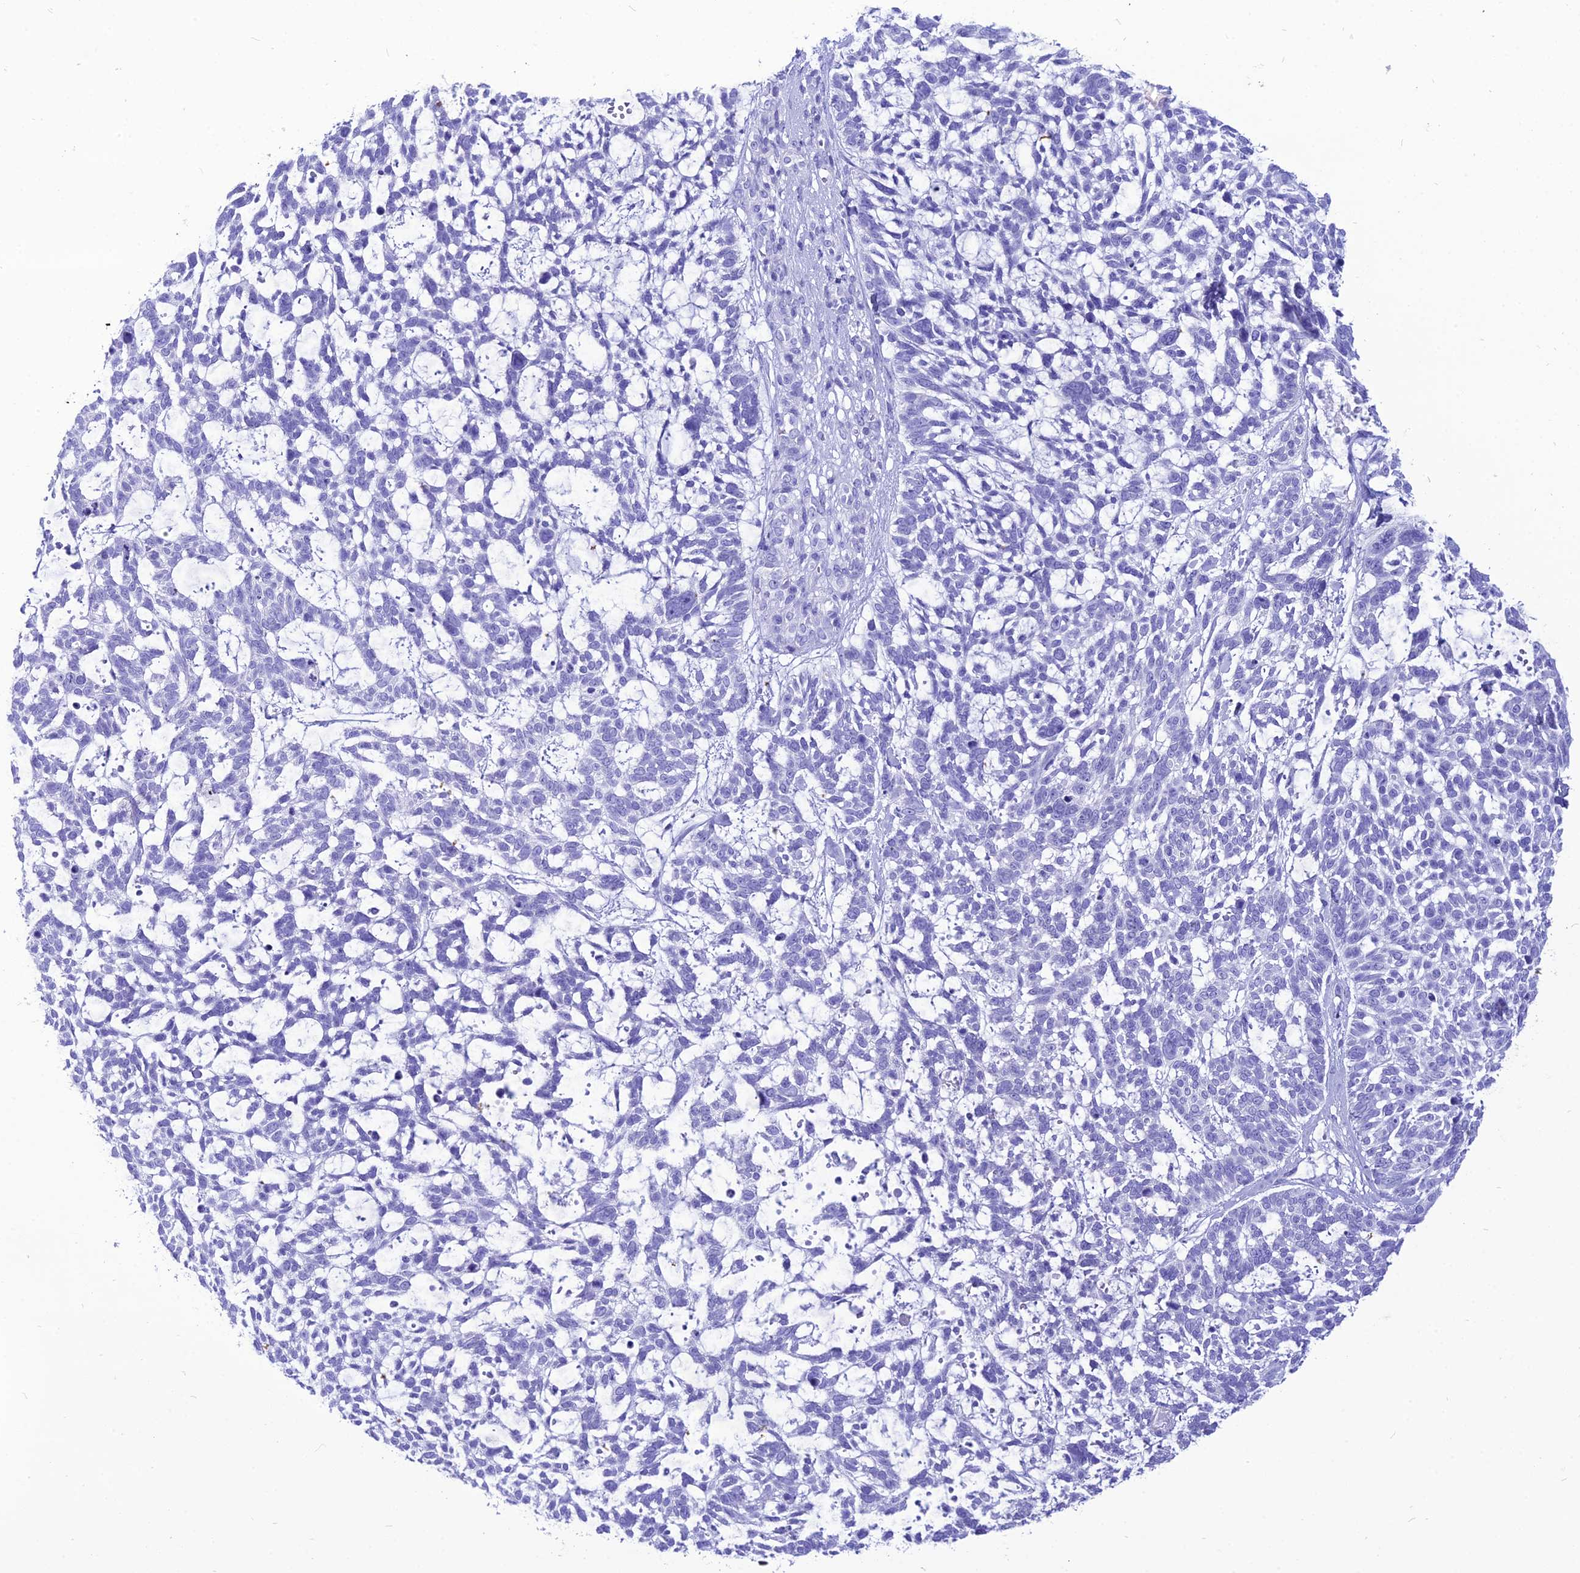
{"staining": {"intensity": "negative", "quantity": "none", "location": "none"}, "tissue": "skin cancer", "cell_type": "Tumor cells", "image_type": "cancer", "snomed": [{"axis": "morphology", "description": "Basal cell carcinoma"}, {"axis": "topography", "description": "Skin"}], "caption": "Tumor cells show no significant protein positivity in skin basal cell carcinoma.", "gene": "PNMA5", "patient": {"sex": "male", "age": 88}}